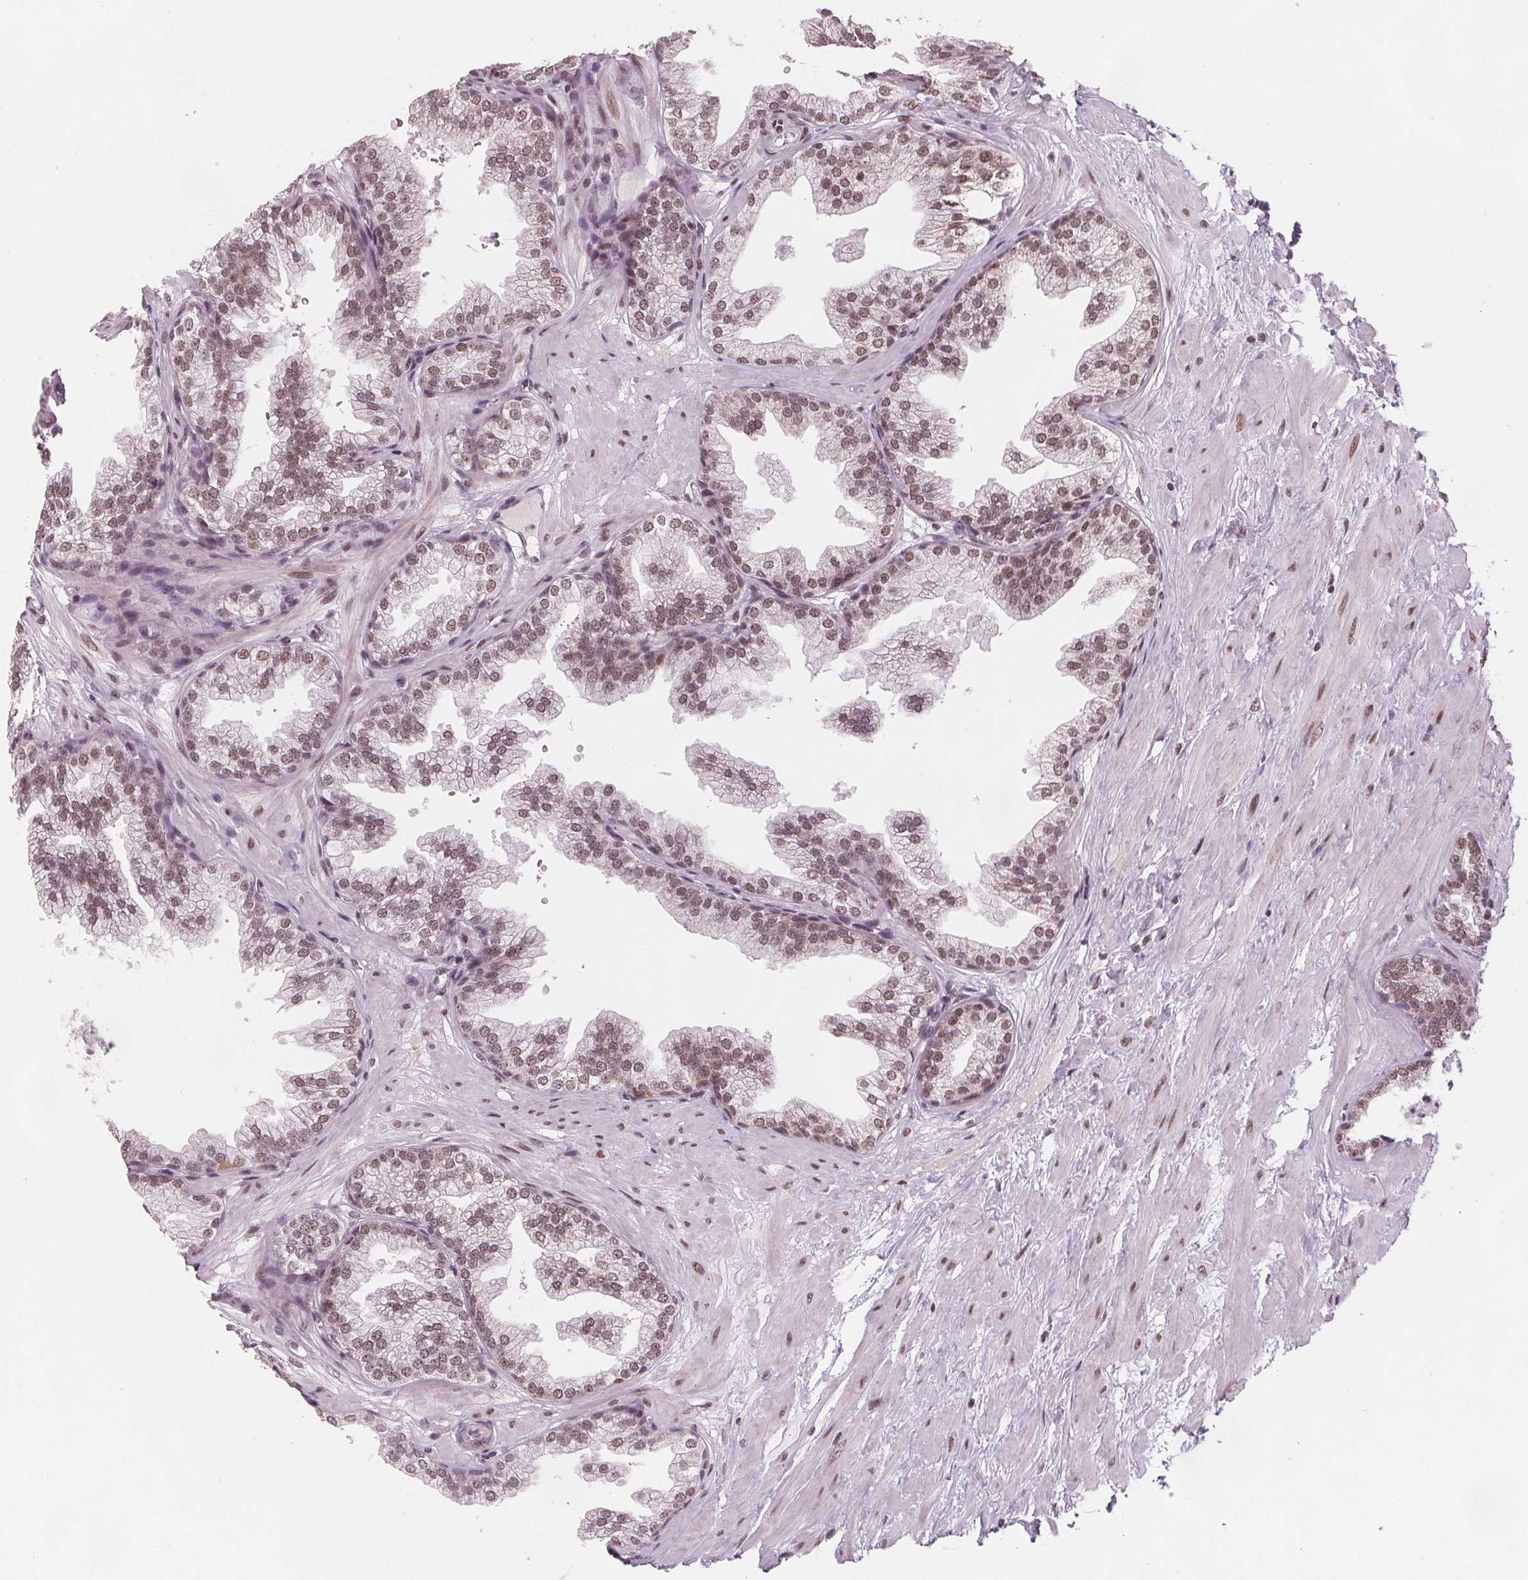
{"staining": {"intensity": "moderate", "quantity": ">75%", "location": "nuclear"}, "tissue": "prostate", "cell_type": "Glandular cells", "image_type": "normal", "snomed": [{"axis": "morphology", "description": "Normal tissue, NOS"}, {"axis": "topography", "description": "Prostate"}], "caption": "Unremarkable prostate demonstrates moderate nuclear expression in about >75% of glandular cells, visualized by immunohistochemistry.", "gene": "DPM2", "patient": {"sex": "male", "age": 37}}